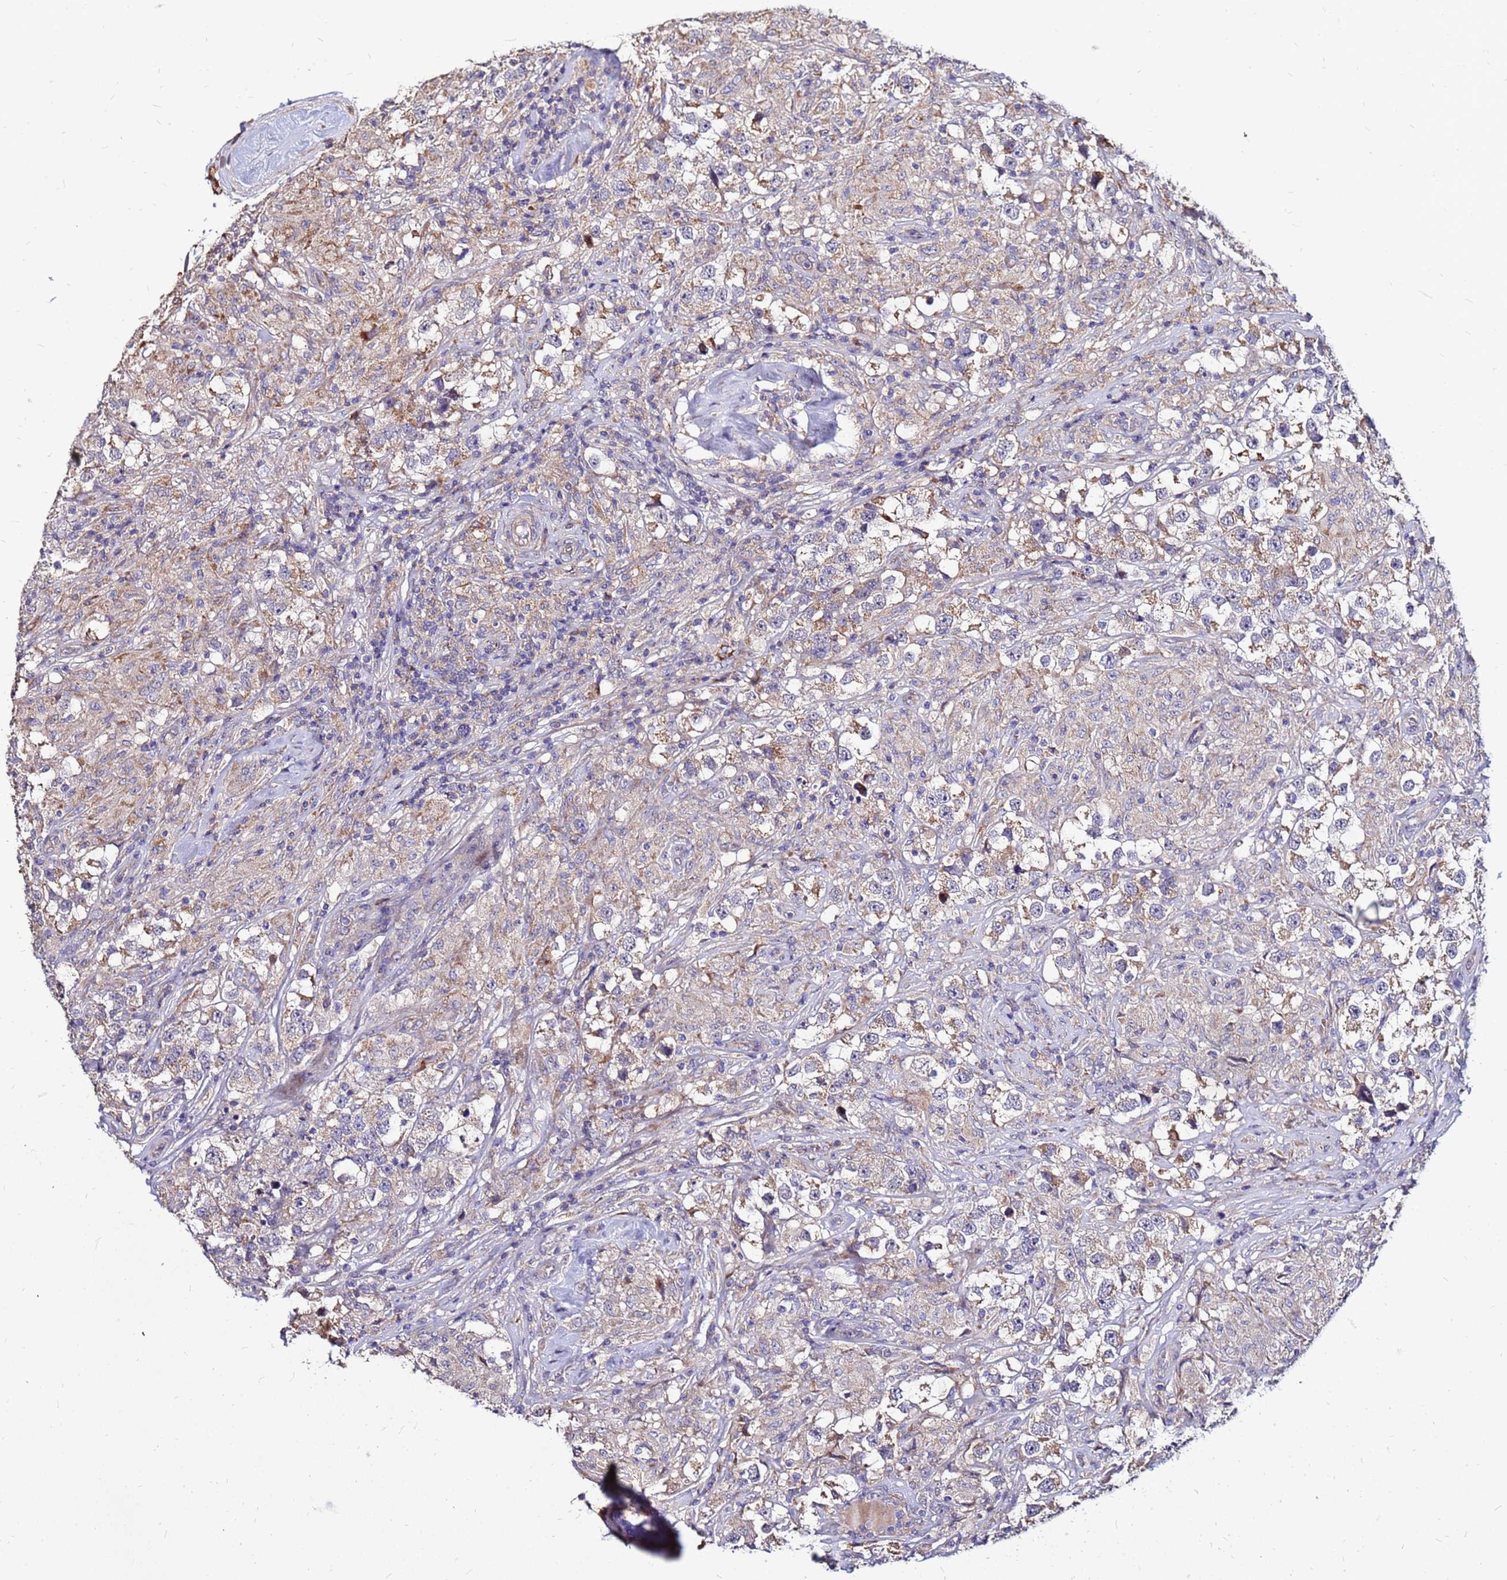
{"staining": {"intensity": "weak", "quantity": ">75%", "location": "cytoplasmic/membranous"}, "tissue": "testis cancer", "cell_type": "Tumor cells", "image_type": "cancer", "snomed": [{"axis": "morphology", "description": "Seminoma, NOS"}, {"axis": "topography", "description": "Testis"}], "caption": "Immunohistochemical staining of seminoma (testis) displays weak cytoplasmic/membranous protein positivity in approximately >75% of tumor cells.", "gene": "ARHGEF5", "patient": {"sex": "male", "age": 46}}